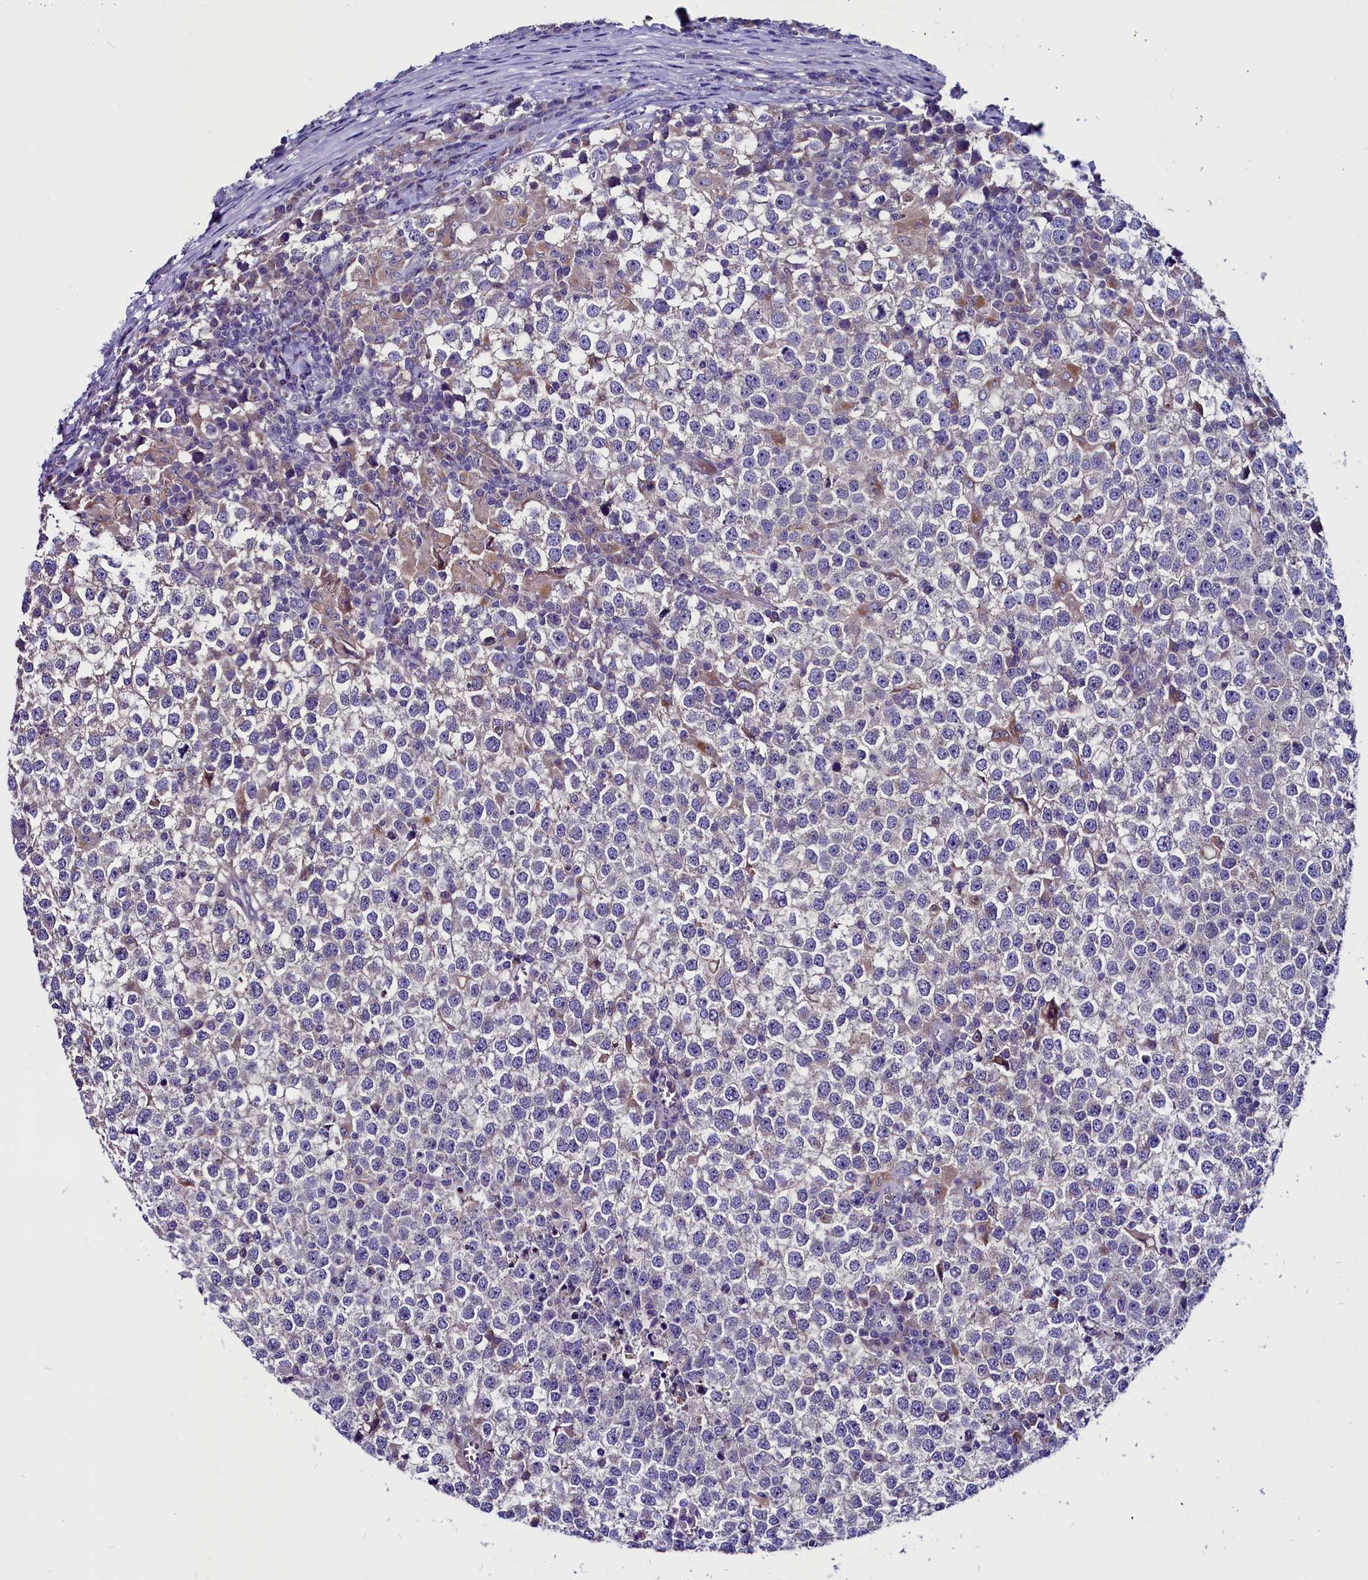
{"staining": {"intensity": "negative", "quantity": "none", "location": "none"}, "tissue": "testis cancer", "cell_type": "Tumor cells", "image_type": "cancer", "snomed": [{"axis": "morphology", "description": "Seminoma, NOS"}, {"axis": "topography", "description": "Testis"}], "caption": "This micrograph is of testis seminoma stained with immunohistochemistry (IHC) to label a protein in brown with the nuclei are counter-stained blue. There is no expression in tumor cells.", "gene": "CCBE1", "patient": {"sex": "male", "age": 65}}